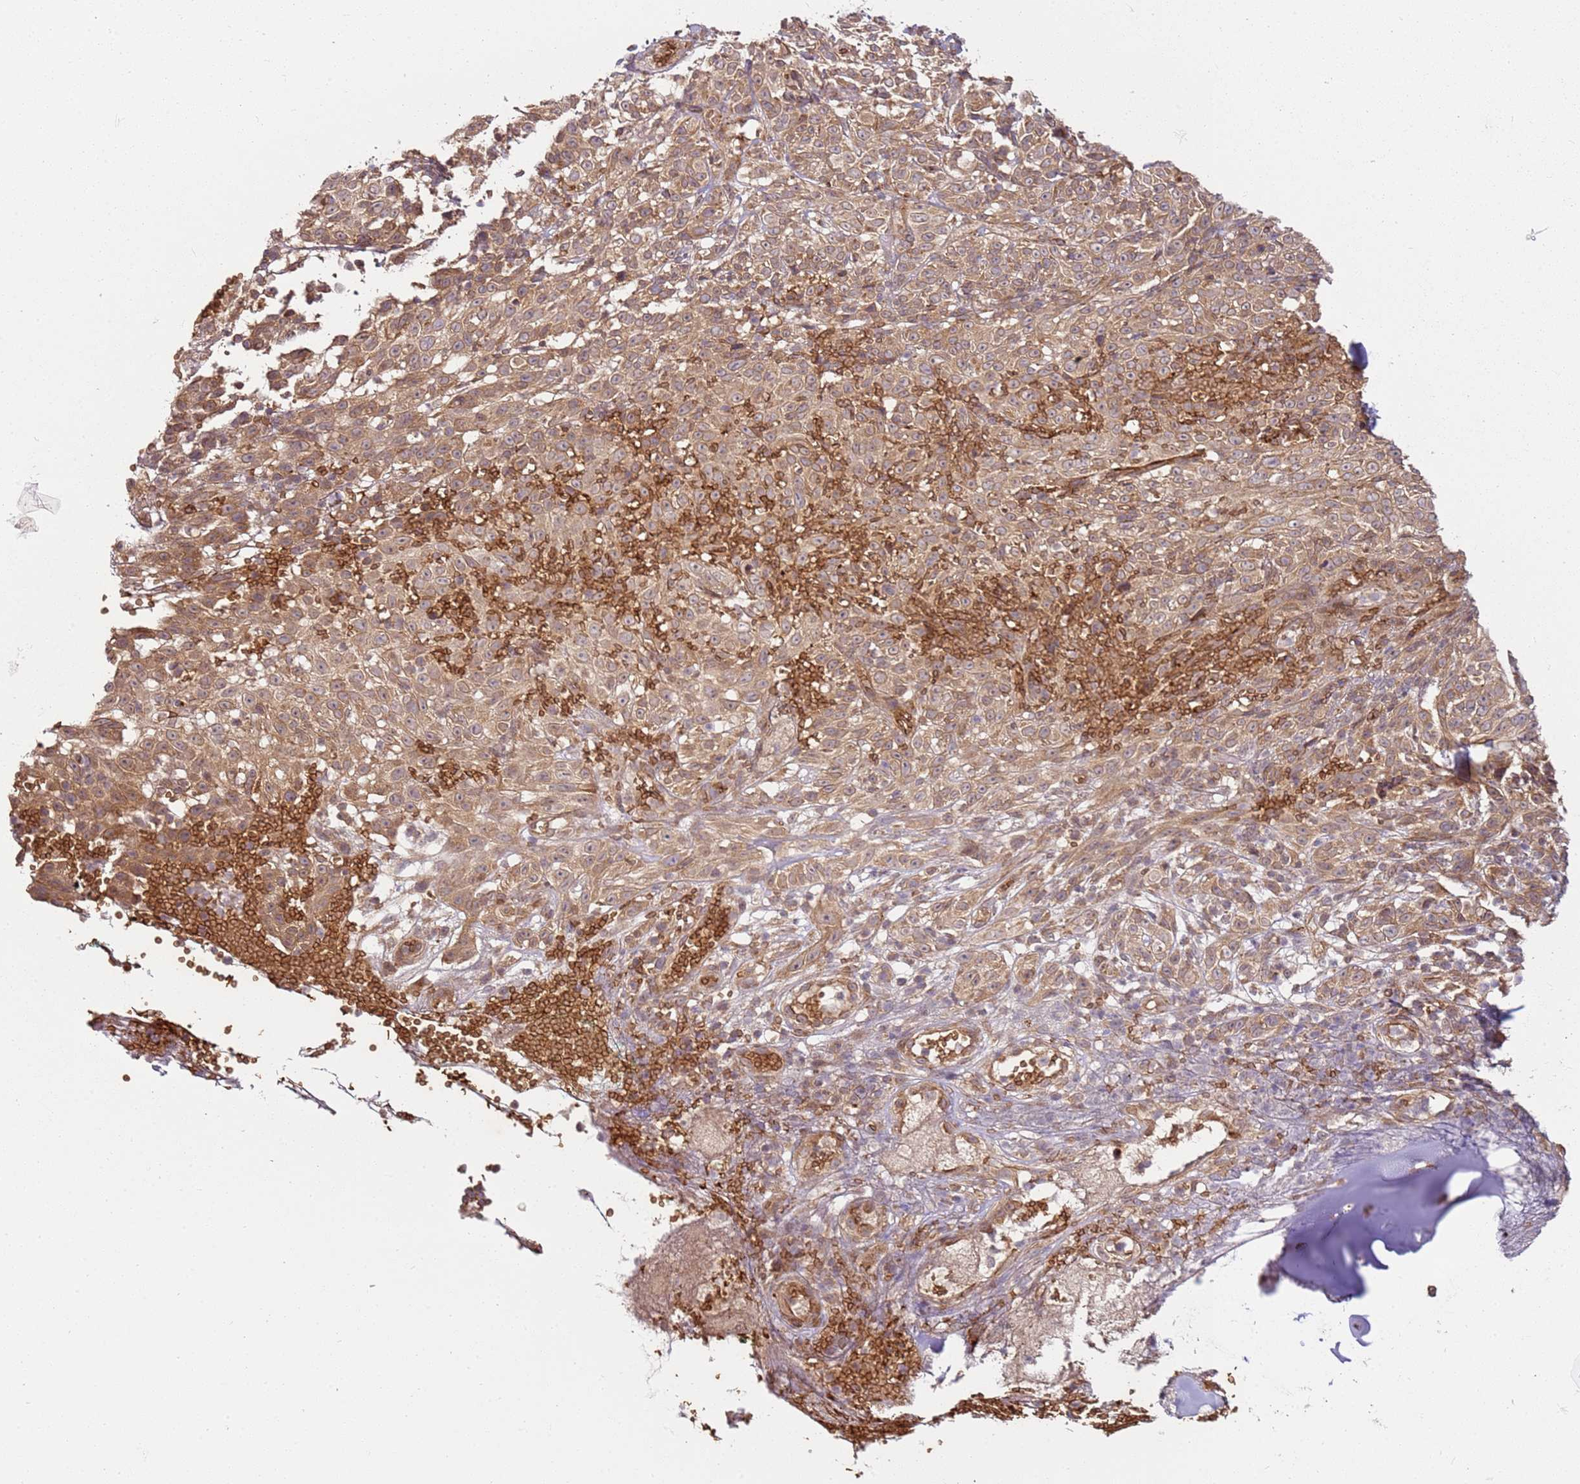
{"staining": {"intensity": "moderate", "quantity": ">75%", "location": "cytoplasmic/membranous"}, "tissue": "adipose tissue", "cell_type": "Adipocytes", "image_type": "normal", "snomed": [{"axis": "morphology", "description": "Normal tissue, NOS"}, {"axis": "morphology", "description": "Basal cell carcinoma"}, {"axis": "topography", "description": "Cartilage tissue"}, {"axis": "topography", "description": "Nasopharynx"}, {"axis": "topography", "description": "Oral tissue"}], "caption": "A brown stain labels moderate cytoplasmic/membranous staining of a protein in adipocytes of normal adipose tissue.", "gene": "TM2D2", "patient": {"sex": "female", "age": 77}}